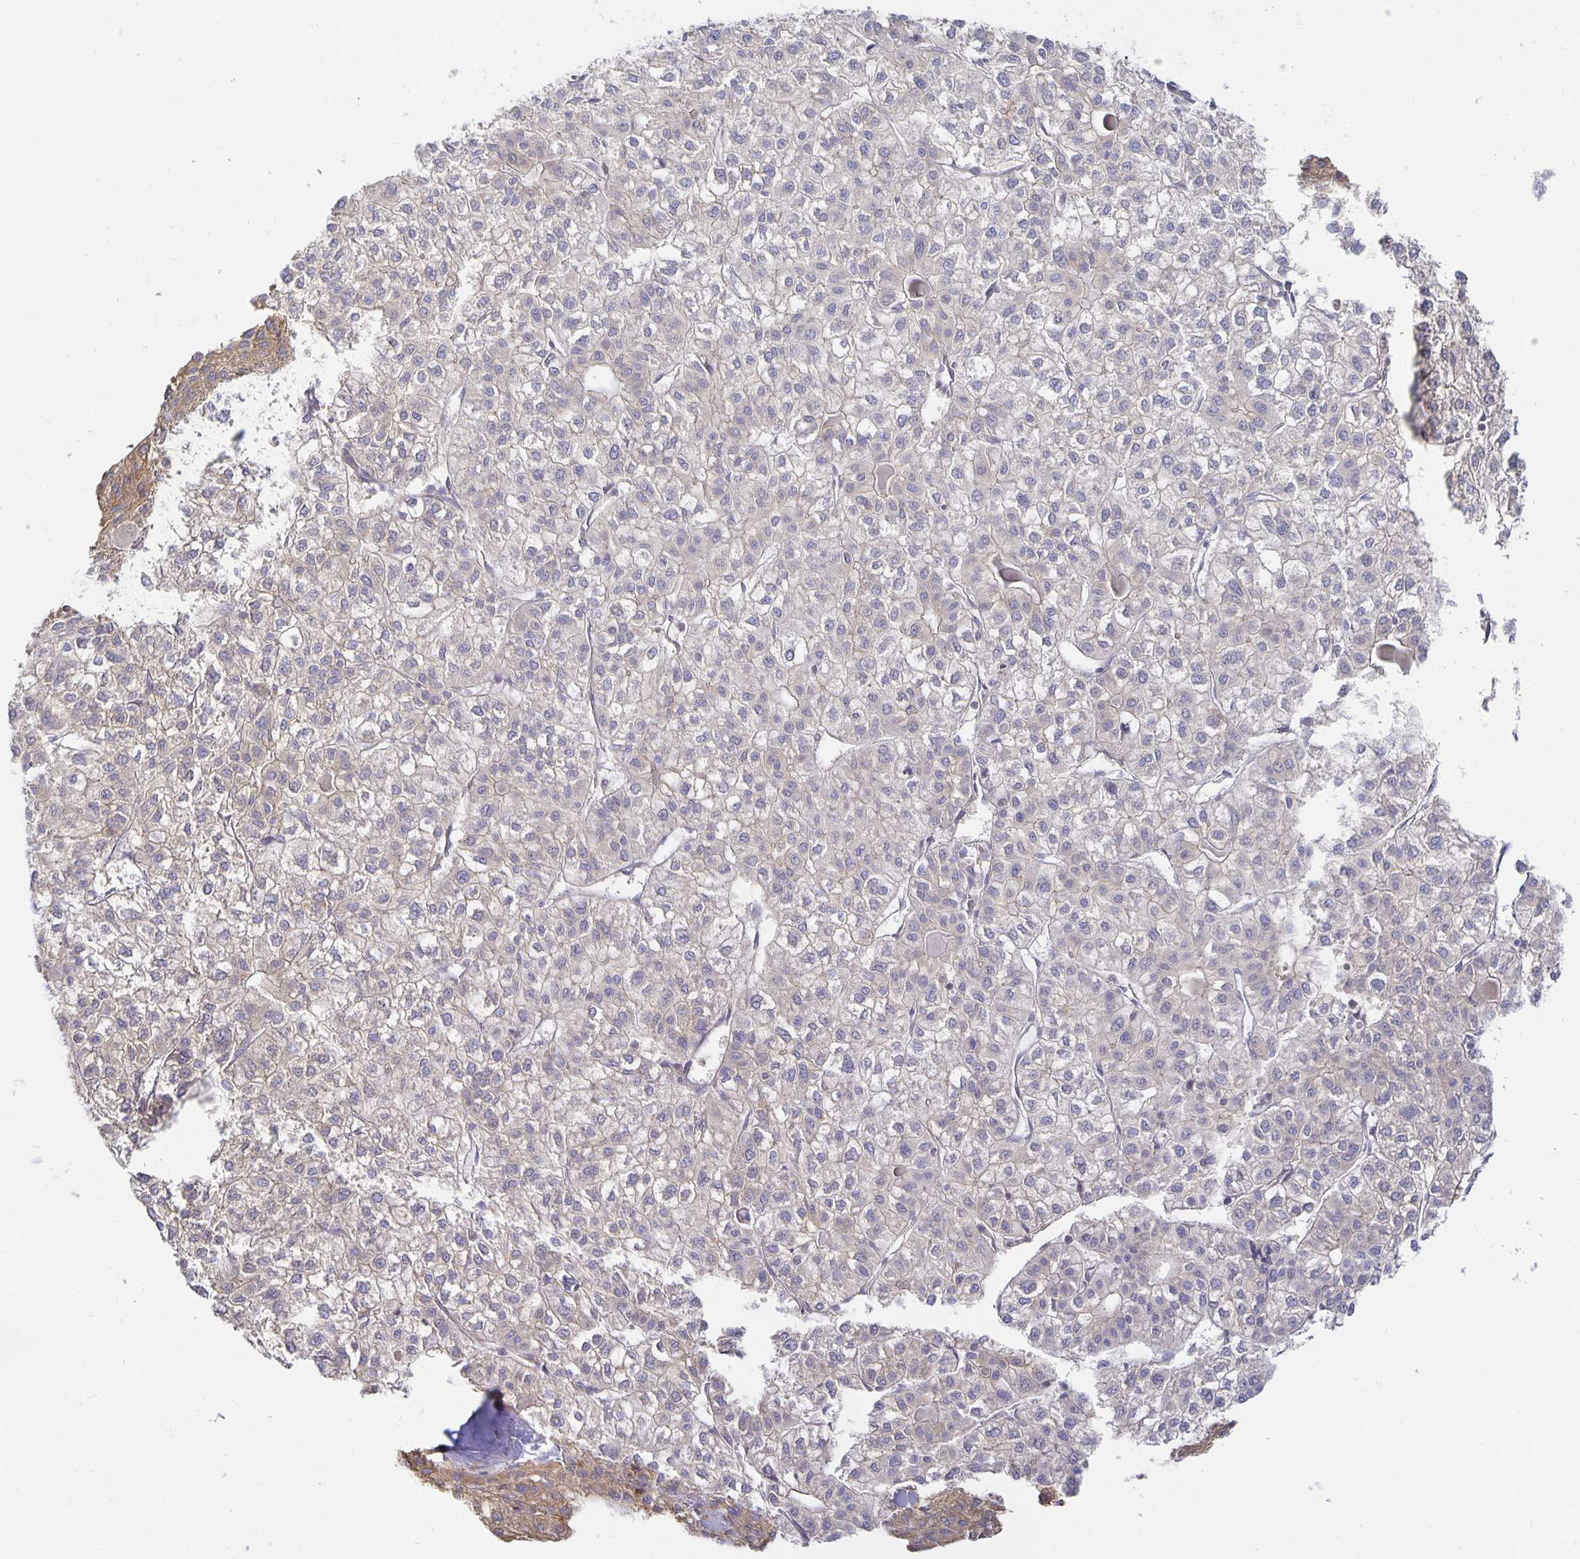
{"staining": {"intensity": "weak", "quantity": "25%-75%", "location": "cytoplasmic/membranous"}, "tissue": "liver cancer", "cell_type": "Tumor cells", "image_type": "cancer", "snomed": [{"axis": "morphology", "description": "Carcinoma, Hepatocellular, NOS"}, {"axis": "topography", "description": "Liver"}], "caption": "Human liver cancer (hepatocellular carcinoma) stained with a brown dye exhibits weak cytoplasmic/membranous positive expression in about 25%-75% of tumor cells.", "gene": "USO1", "patient": {"sex": "female", "age": 43}}